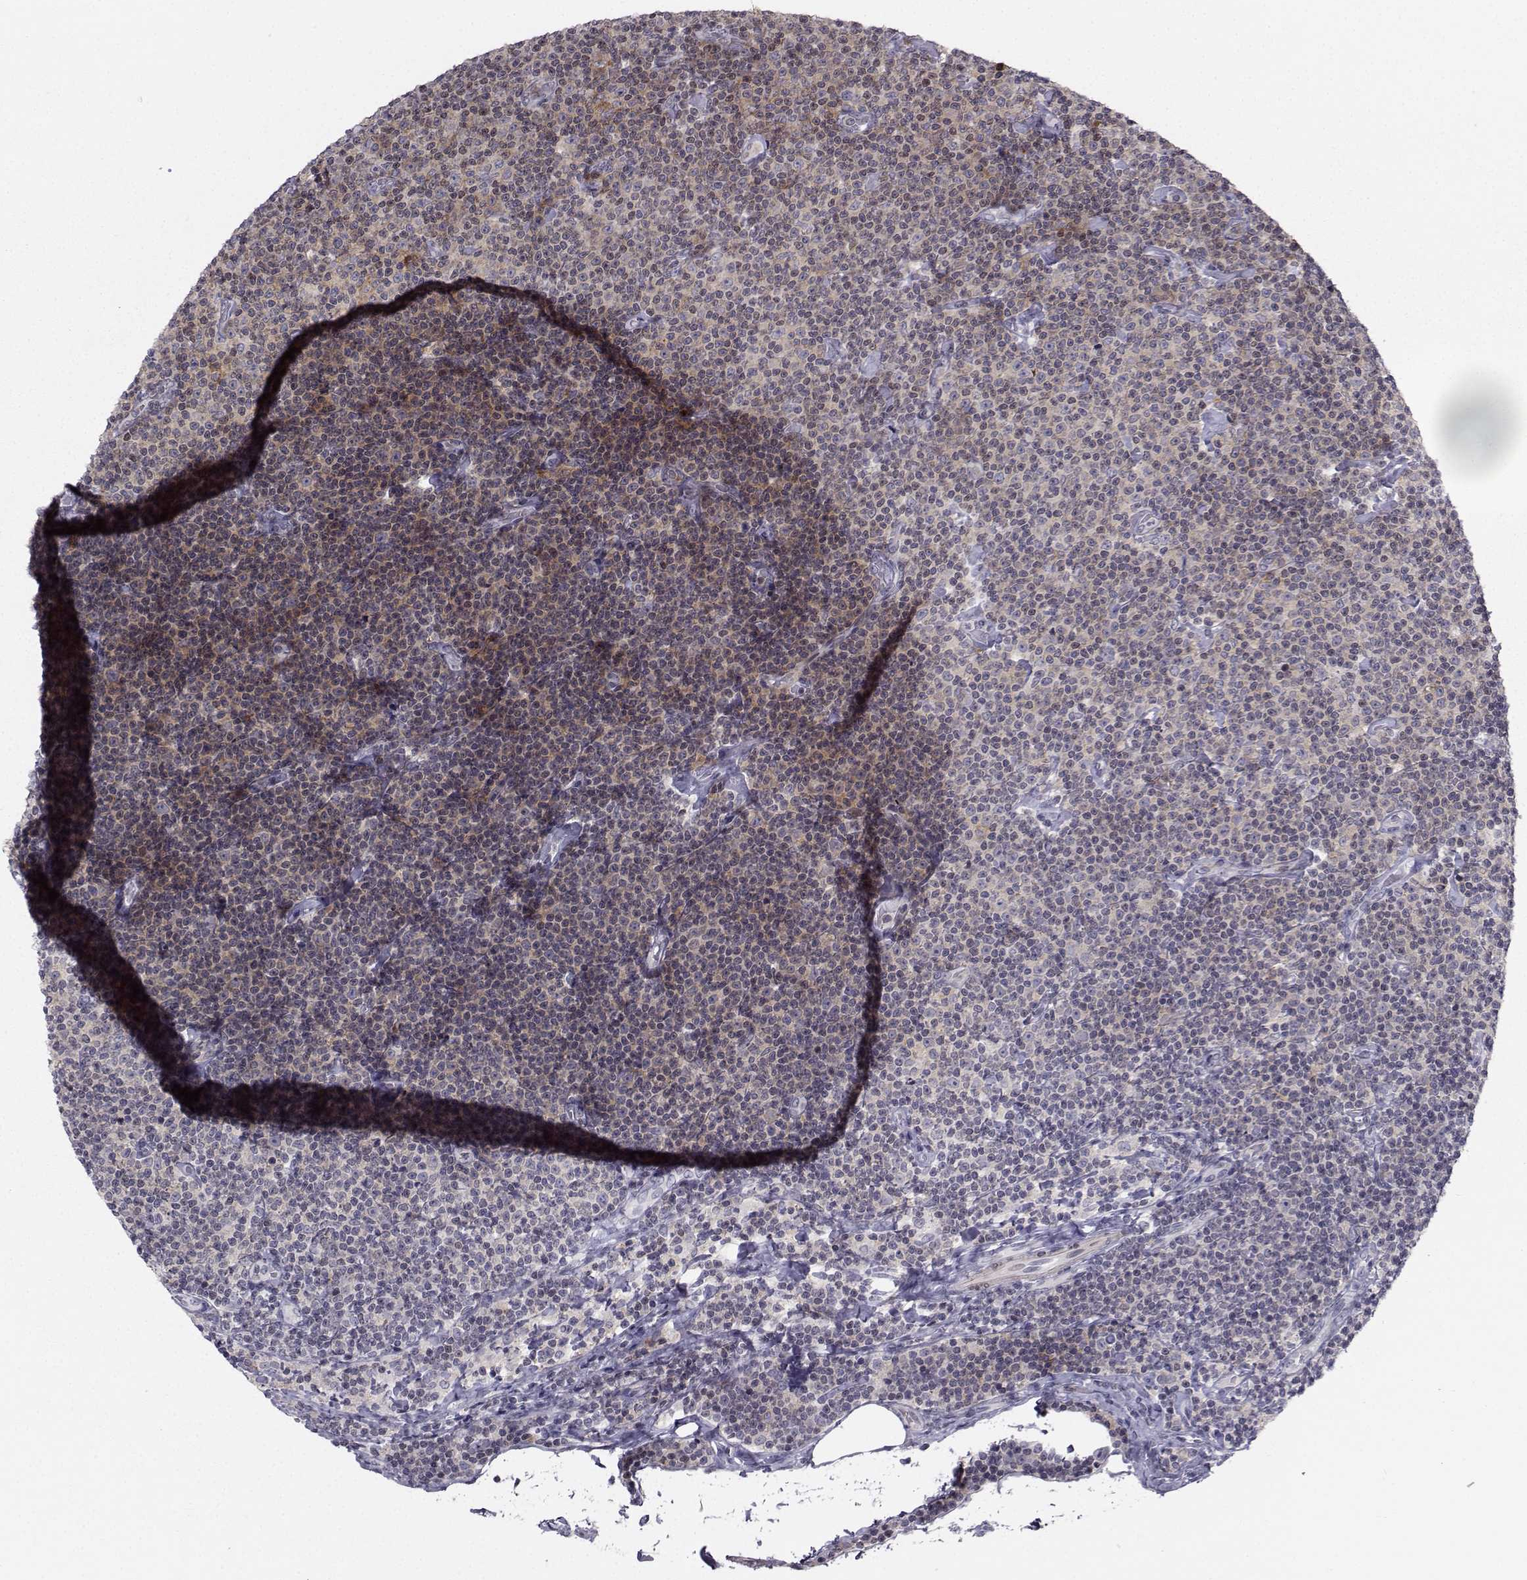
{"staining": {"intensity": "moderate", "quantity": "<25%", "location": "cytoplasmic/membranous"}, "tissue": "lymphoma", "cell_type": "Tumor cells", "image_type": "cancer", "snomed": [{"axis": "morphology", "description": "Malignant lymphoma, non-Hodgkin's type, Low grade"}, {"axis": "topography", "description": "Lymph node"}], "caption": "Human lymphoma stained with a brown dye shows moderate cytoplasmic/membranous positive staining in approximately <25% of tumor cells.", "gene": "PCP4L1", "patient": {"sex": "male", "age": 81}}